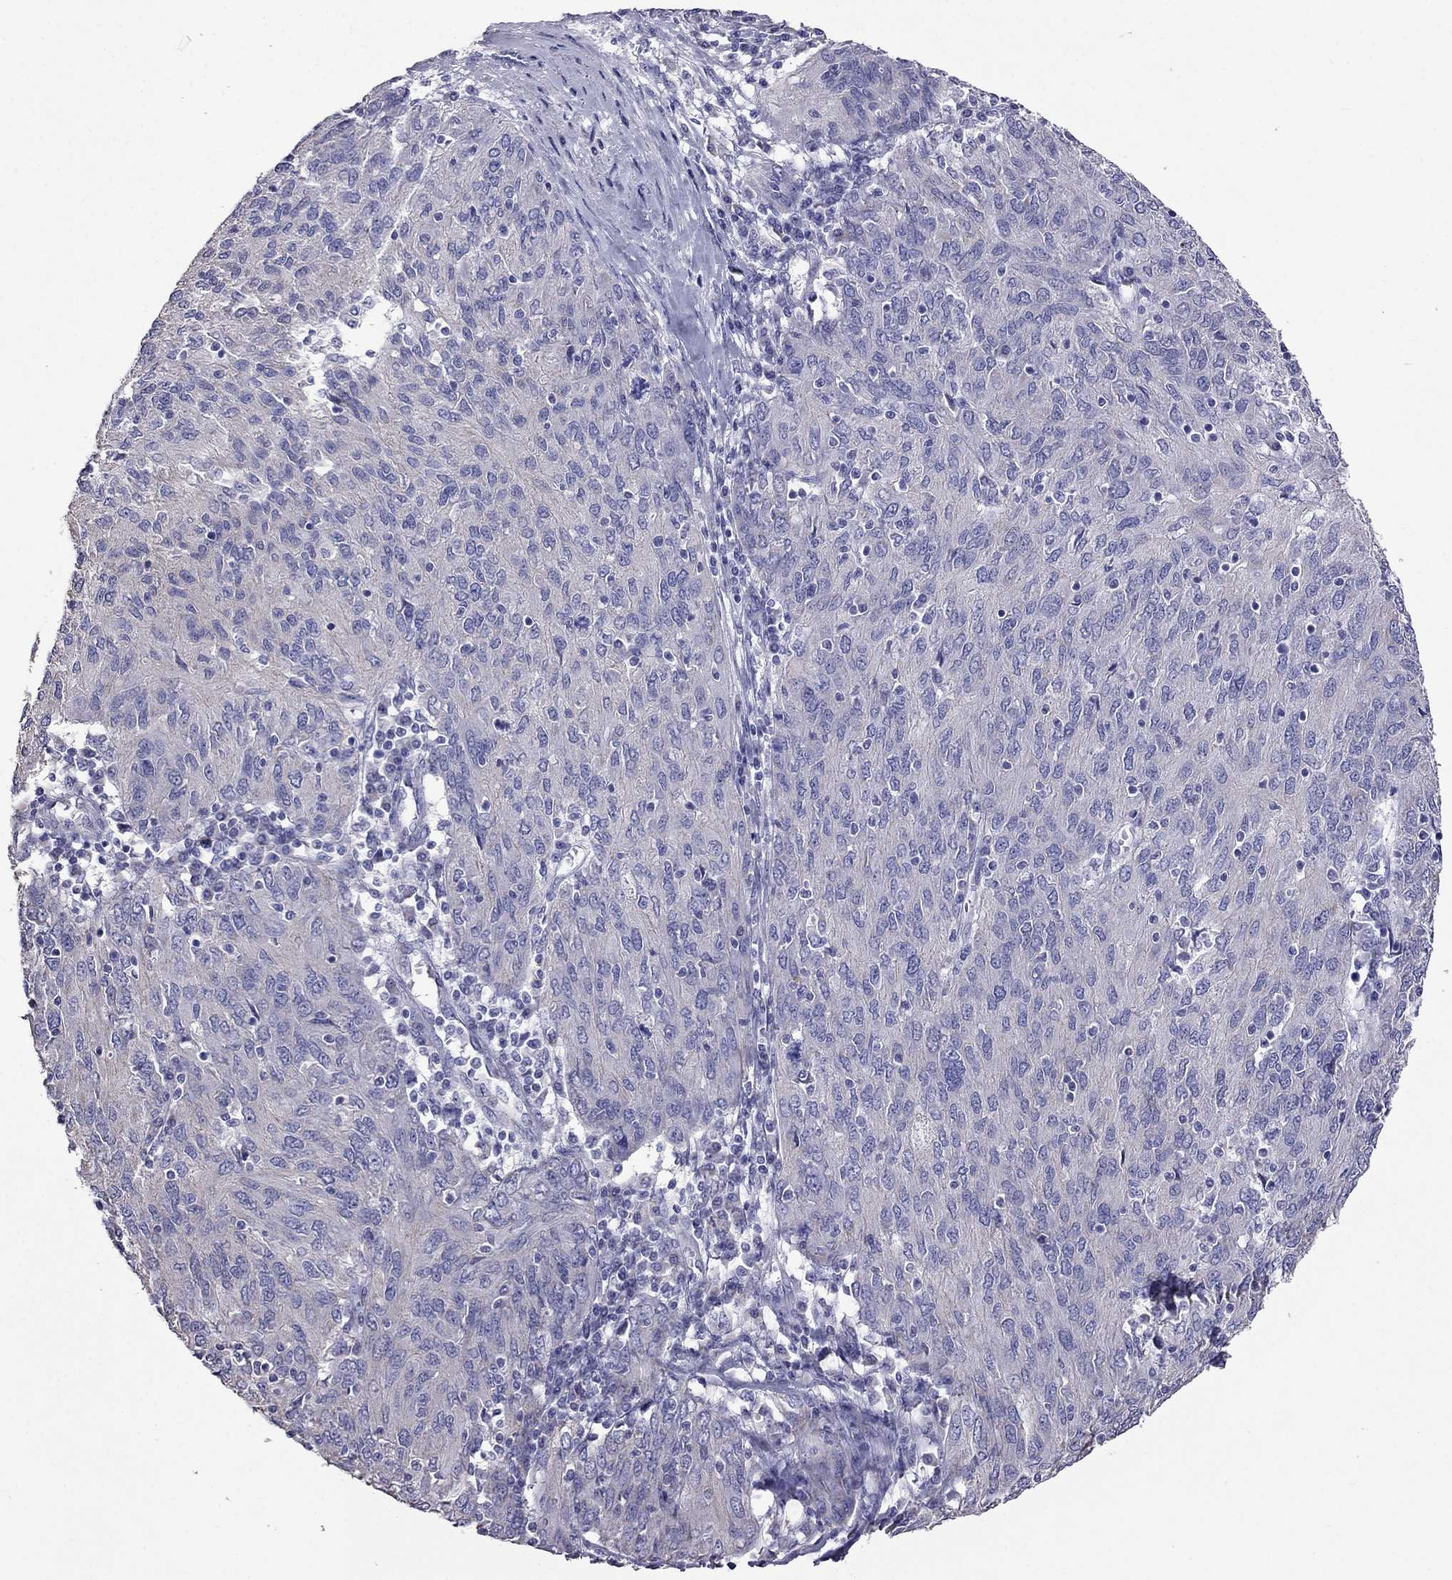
{"staining": {"intensity": "negative", "quantity": "none", "location": "none"}, "tissue": "ovarian cancer", "cell_type": "Tumor cells", "image_type": "cancer", "snomed": [{"axis": "morphology", "description": "Carcinoma, endometroid"}, {"axis": "topography", "description": "Ovary"}], "caption": "Immunohistochemistry photomicrograph of neoplastic tissue: ovarian cancer (endometroid carcinoma) stained with DAB (3,3'-diaminobenzidine) reveals no significant protein expression in tumor cells. (DAB (3,3'-diaminobenzidine) immunohistochemistry, high magnification).", "gene": "AK5", "patient": {"sex": "female", "age": 50}}